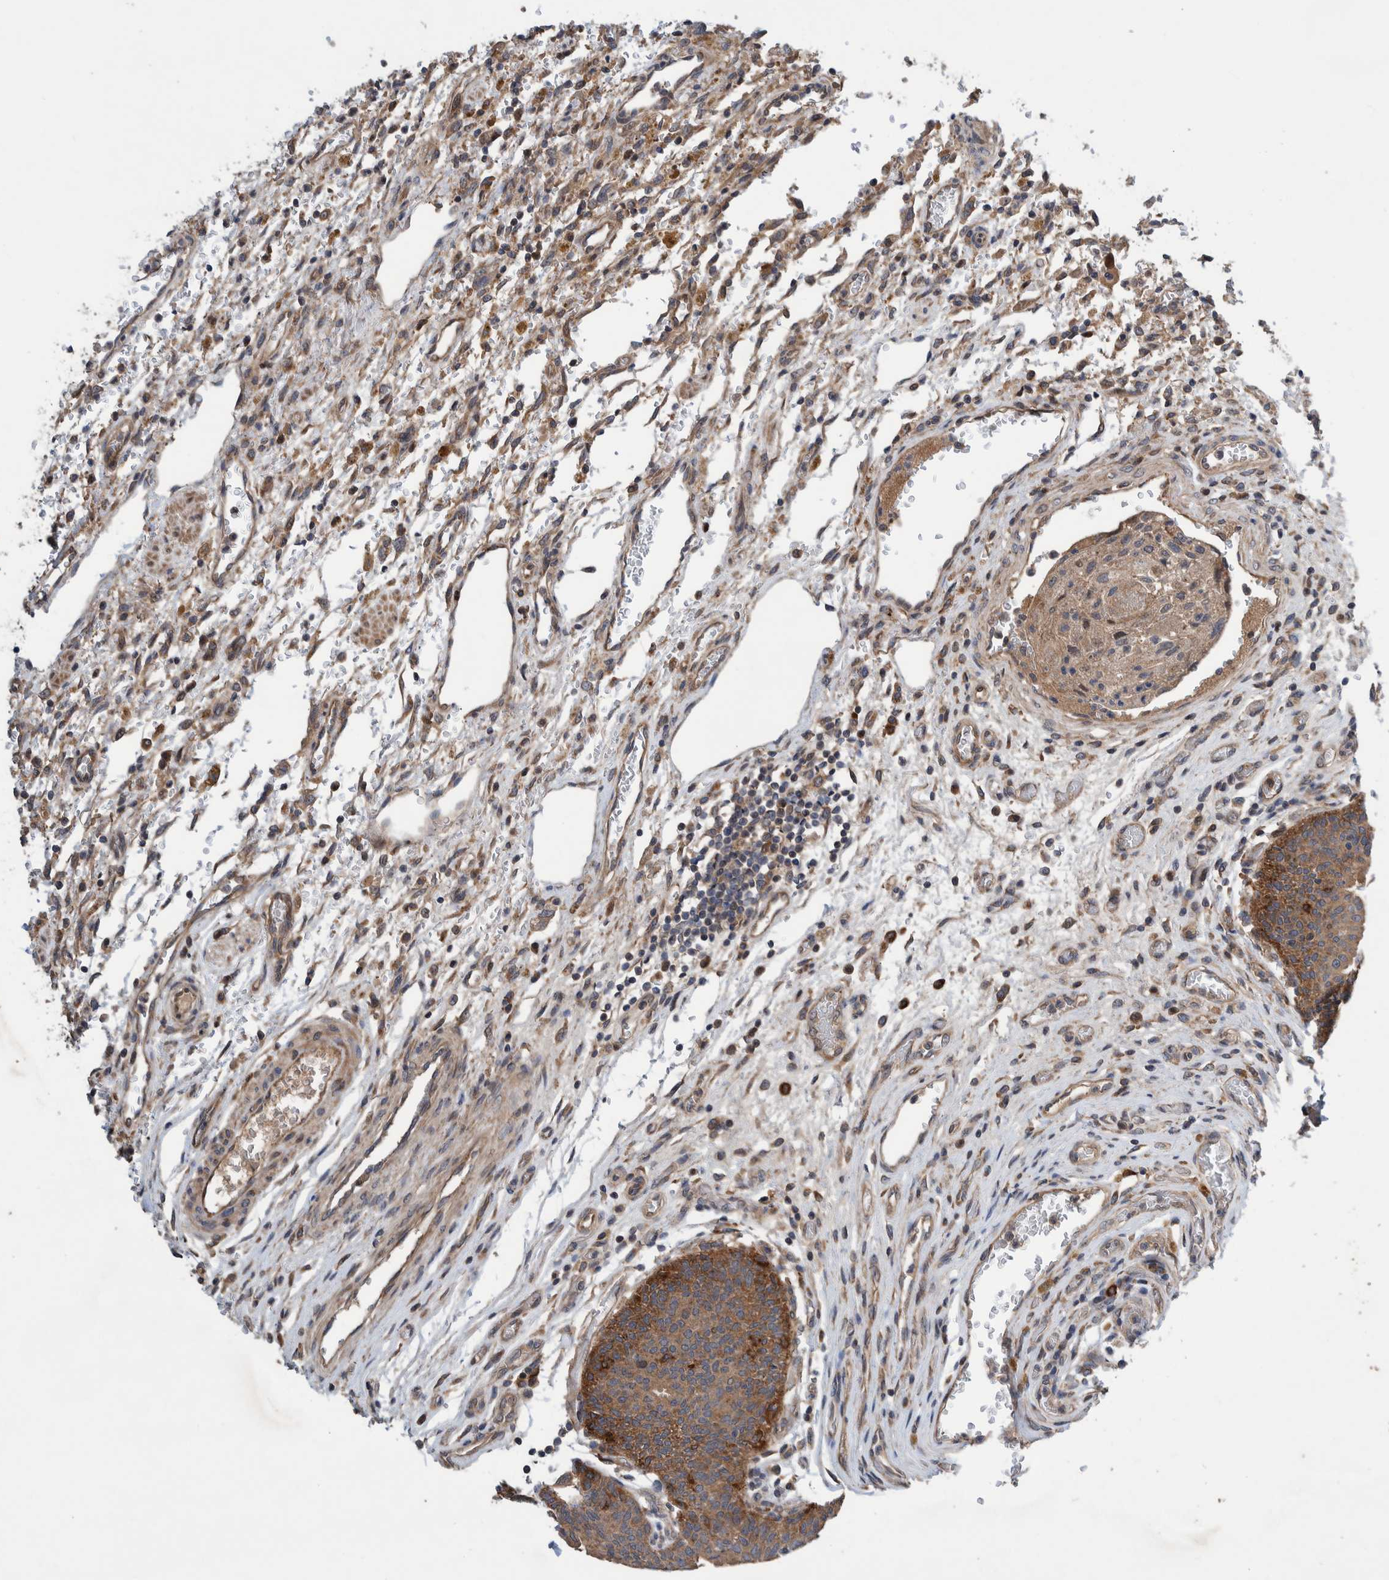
{"staining": {"intensity": "moderate", "quantity": ">75%", "location": "cytoplasmic/membranous"}, "tissue": "urothelial cancer", "cell_type": "Tumor cells", "image_type": "cancer", "snomed": [{"axis": "morphology", "description": "Urothelial carcinoma, Low grade"}, {"axis": "morphology", "description": "Urothelial carcinoma, High grade"}, {"axis": "topography", "description": "Urinary bladder"}], "caption": "IHC micrograph of neoplastic tissue: human low-grade urothelial carcinoma stained using IHC reveals medium levels of moderate protein expression localized specifically in the cytoplasmic/membranous of tumor cells, appearing as a cytoplasmic/membranous brown color.", "gene": "PIK3R6", "patient": {"sex": "male", "age": 35}}